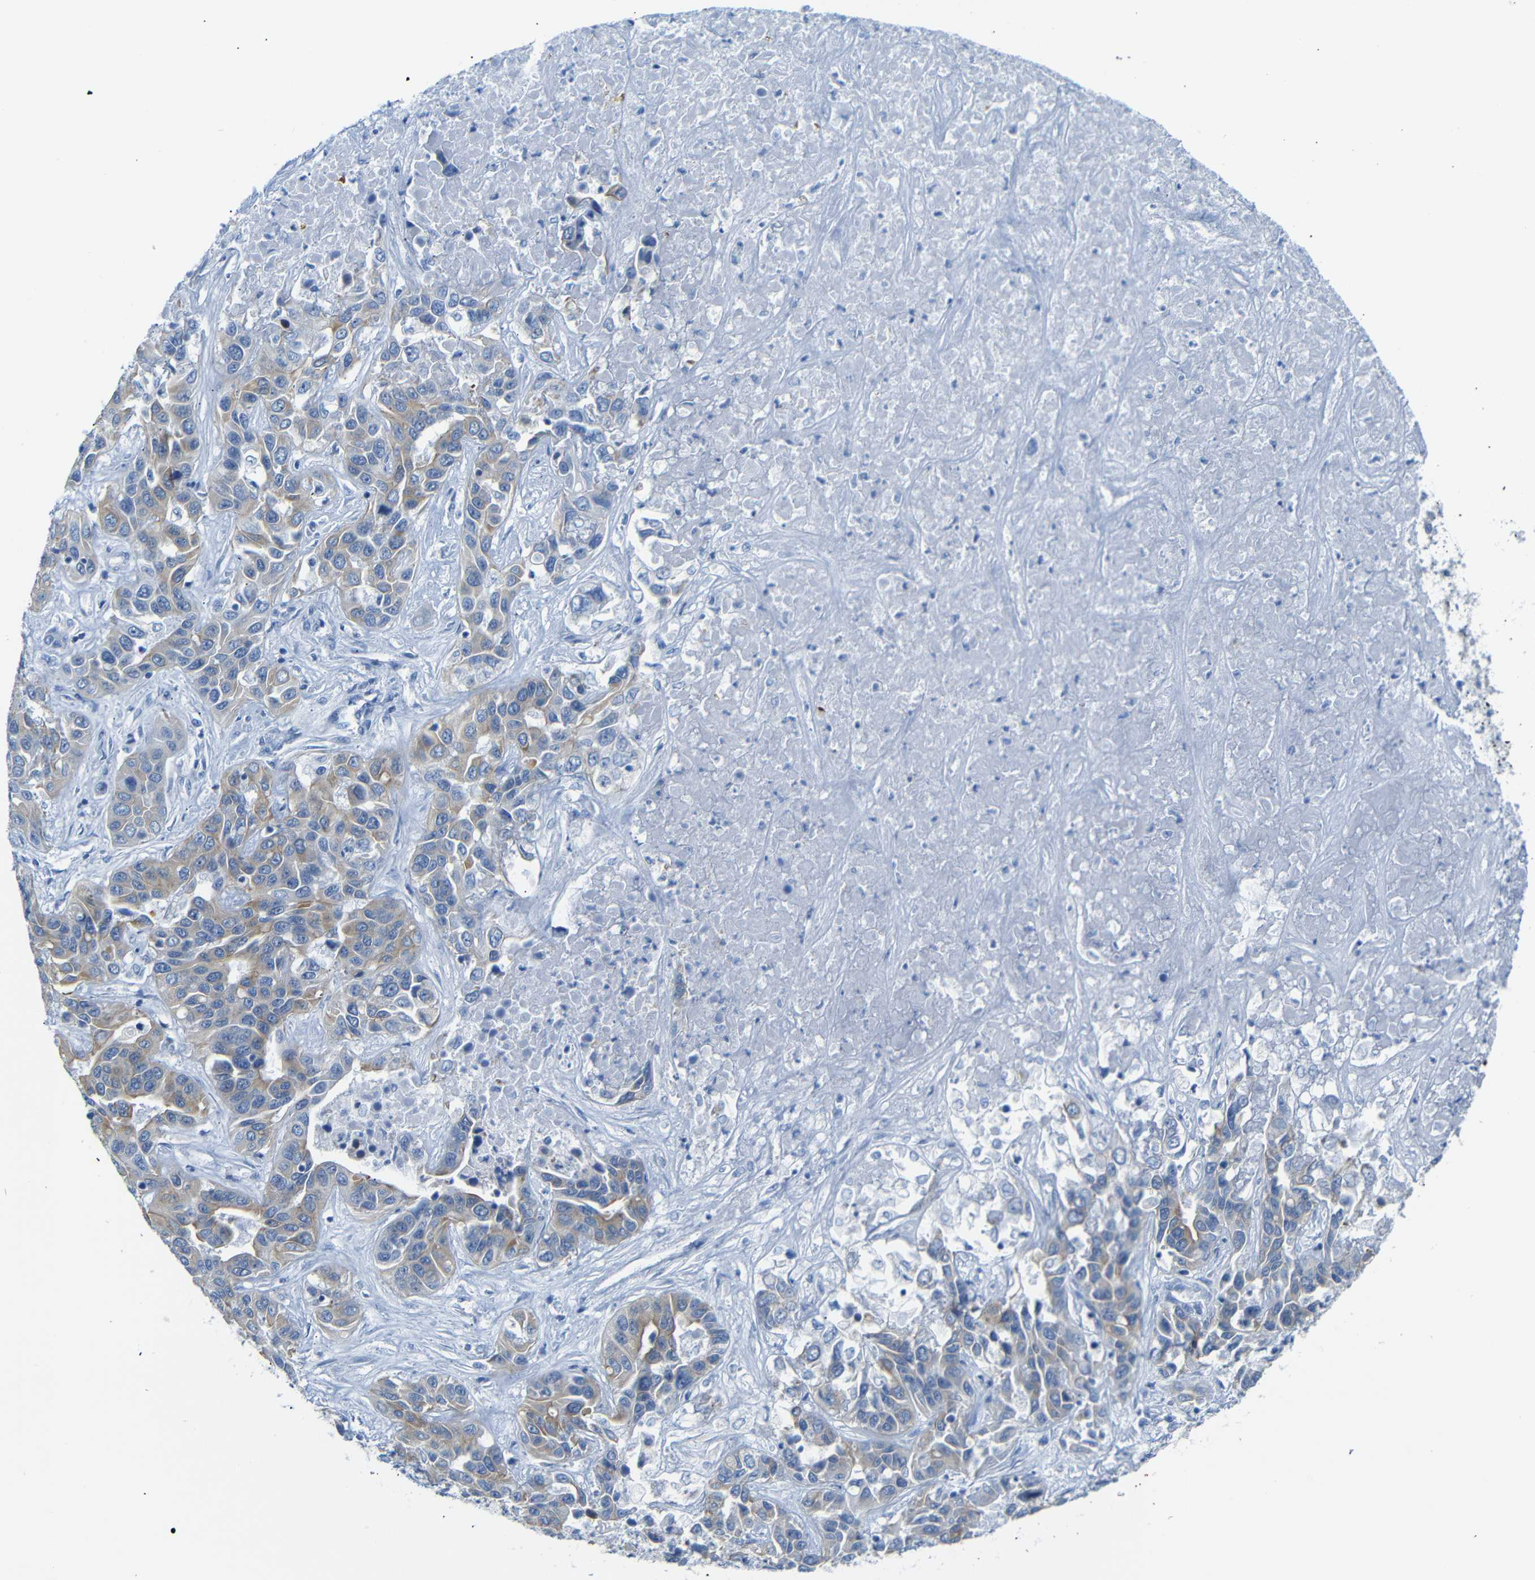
{"staining": {"intensity": "moderate", "quantity": "25%-75%", "location": "cytoplasmic/membranous"}, "tissue": "liver cancer", "cell_type": "Tumor cells", "image_type": "cancer", "snomed": [{"axis": "morphology", "description": "Cholangiocarcinoma"}, {"axis": "topography", "description": "Liver"}], "caption": "Human liver cholangiocarcinoma stained with a protein marker shows moderate staining in tumor cells.", "gene": "DYNAP", "patient": {"sex": "female", "age": 52}}